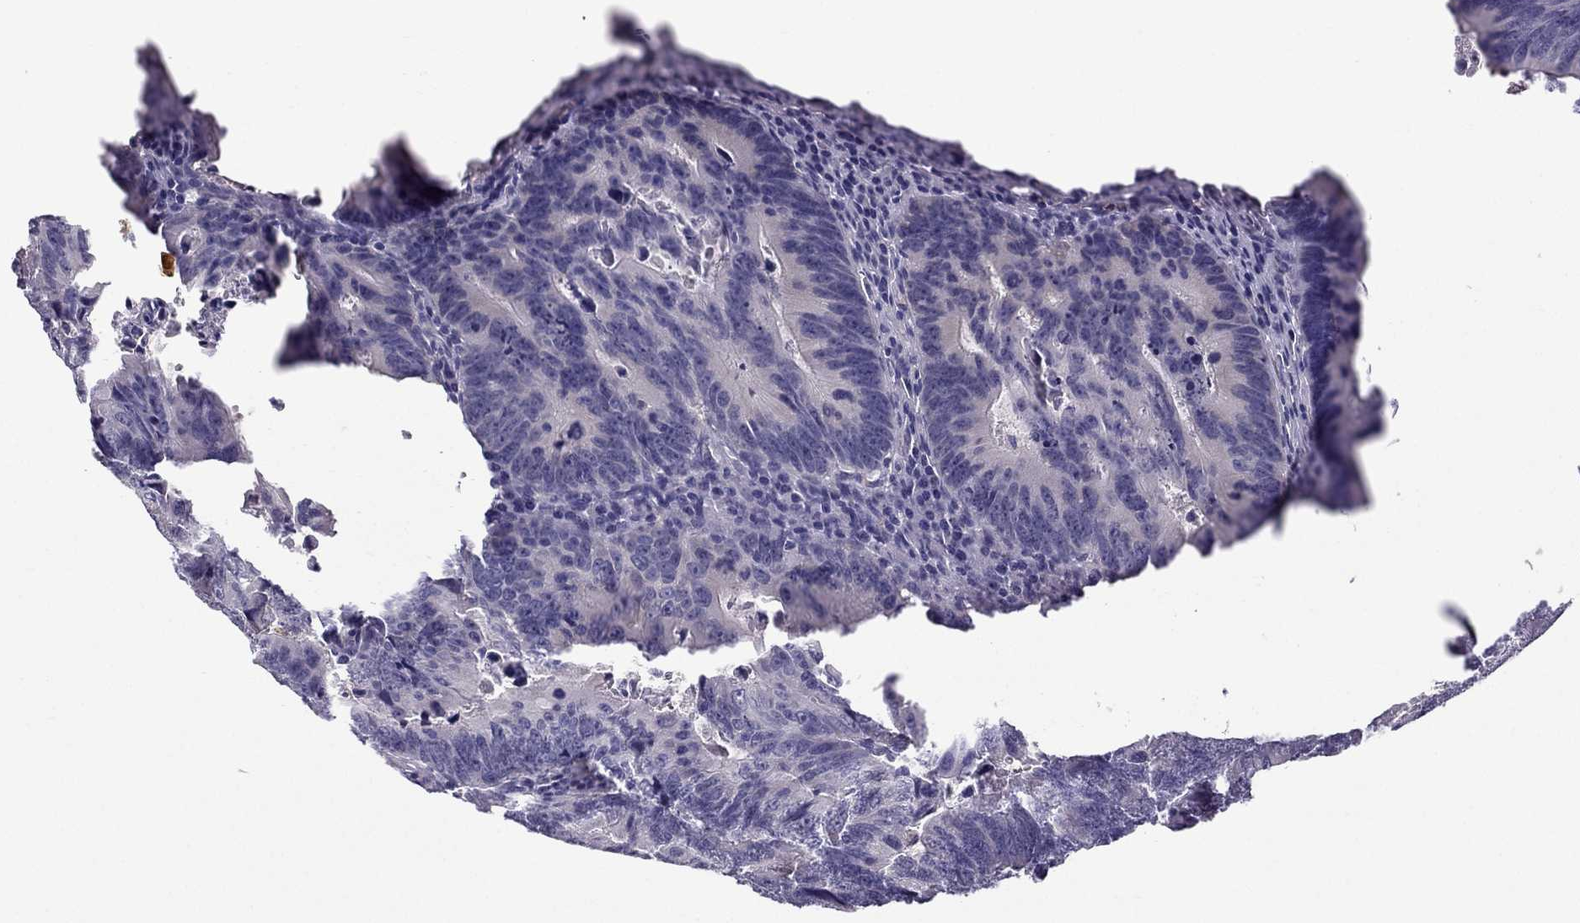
{"staining": {"intensity": "negative", "quantity": "none", "location": "none"}, "tissue": "colorectal cancer", "cell_type": "Tumor cells", "image_type": "cancer", "snomed": [{"axis": "morphology", "description": "Adenocarcinoma, NOS"}, {"axis": "topography", "description": "Colon"}], "caption": "IHC photomicrograph of human adenocarcinoma (colorectal) stained for a protein (brown), which shows no staining in tumor cells.", "gene": "STOML3", "patient": {"sex": "female", "age": 87}}